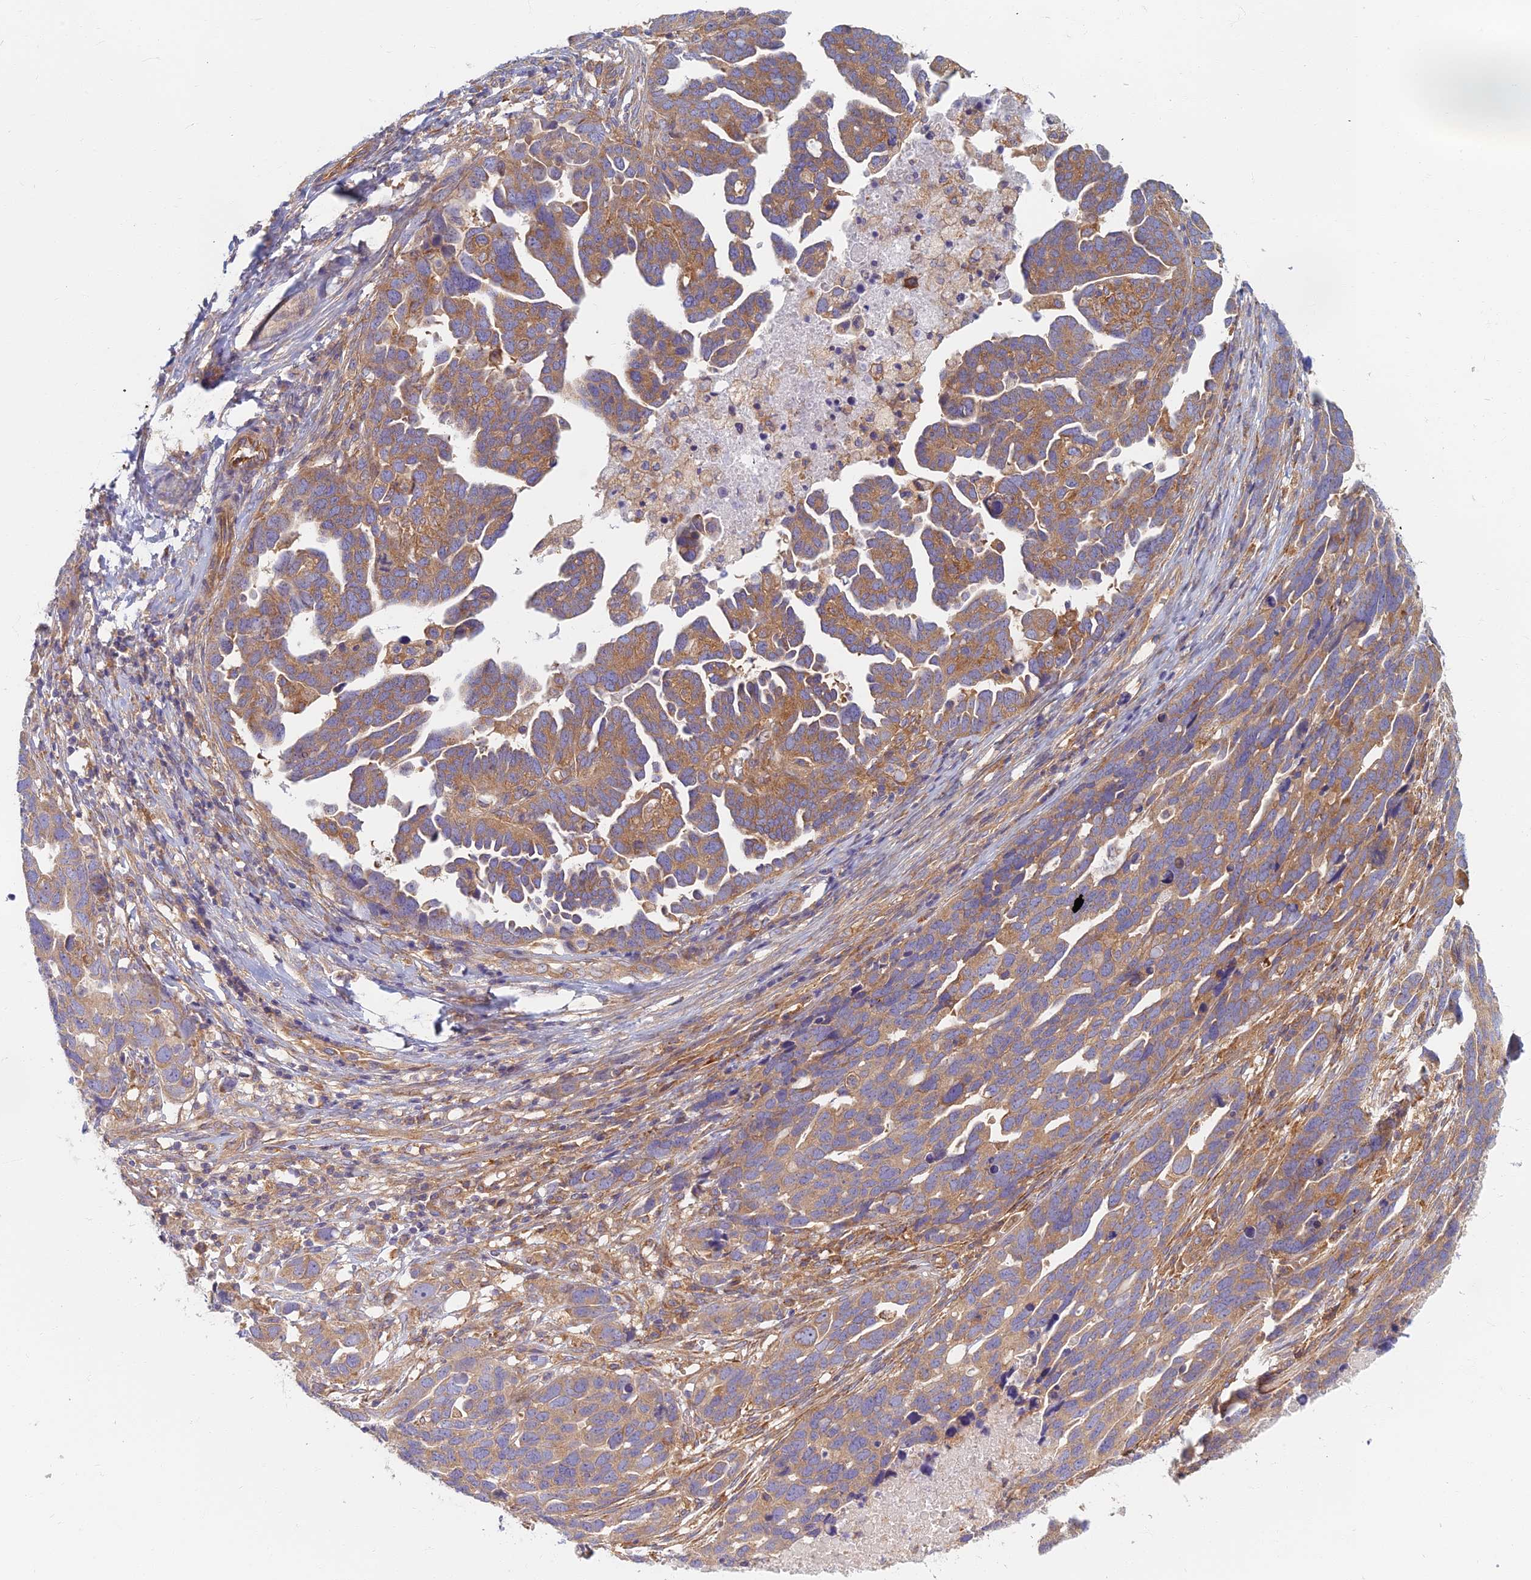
{"staining": {"intensity": "moderate", "quantity": ">75%", "location": "cytoplasmic/membranous"}, "tissue": "ovarian cancer", "cell_type": "Tumor cells", "image_type": "cancer", "snomed": [{"axis": "morphology", "description": "Cystadenocarcinoma, serous, NOS"}, {"axis": "topography", "description": "Ovary"}], "caption": "High-magnification brightfield microscopy of ovarian serous cystadenocarcinoma stained with DAB (3,3'-diaminobenzidine) (brown) and counterstained with hematoxylin (blue). tumor cells exhibit moderate cytoplasmic/membranous positivity is identified in approximately>75% of cells.", "gene": "RBSN", "patient": {"sex": "female", "age": 54}}